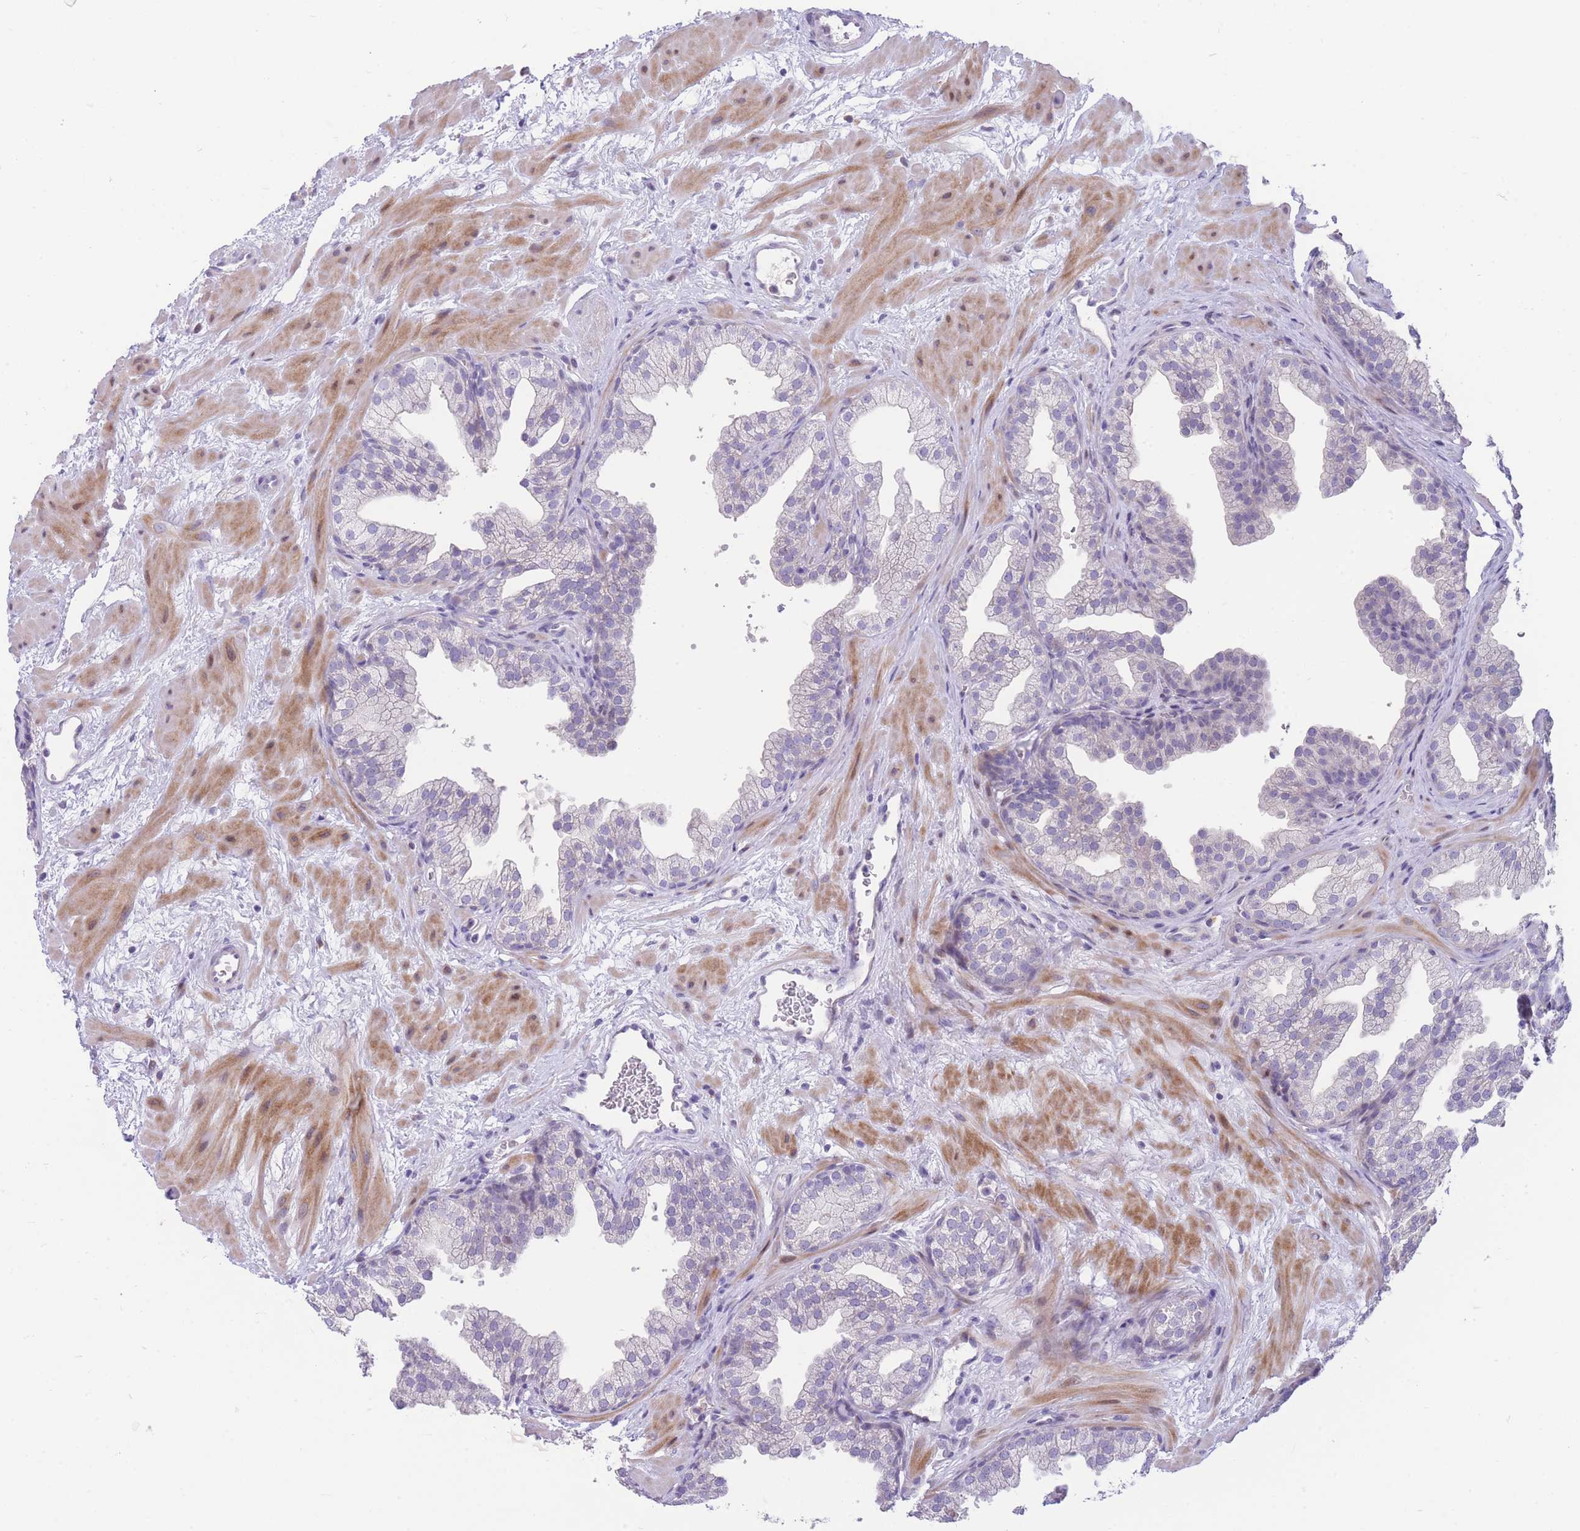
{"staining": {"intensity": "negative", "quantity": "none", "location": "none"}, "tissue": "prostate", "cell_type": "Glandular cells", "image_type": "normal", "snomed": [{"axis": "morphology", "description": "Normal tissue, NOS"}, {"axis": "topography", "description": "Prostate"}], "caption": "Photomicrograph shows no protein positivity in glandular cells of unremarkable prostate.", "gene": "SHCBP1", "patient": {"sex": "male", "age": 37}}